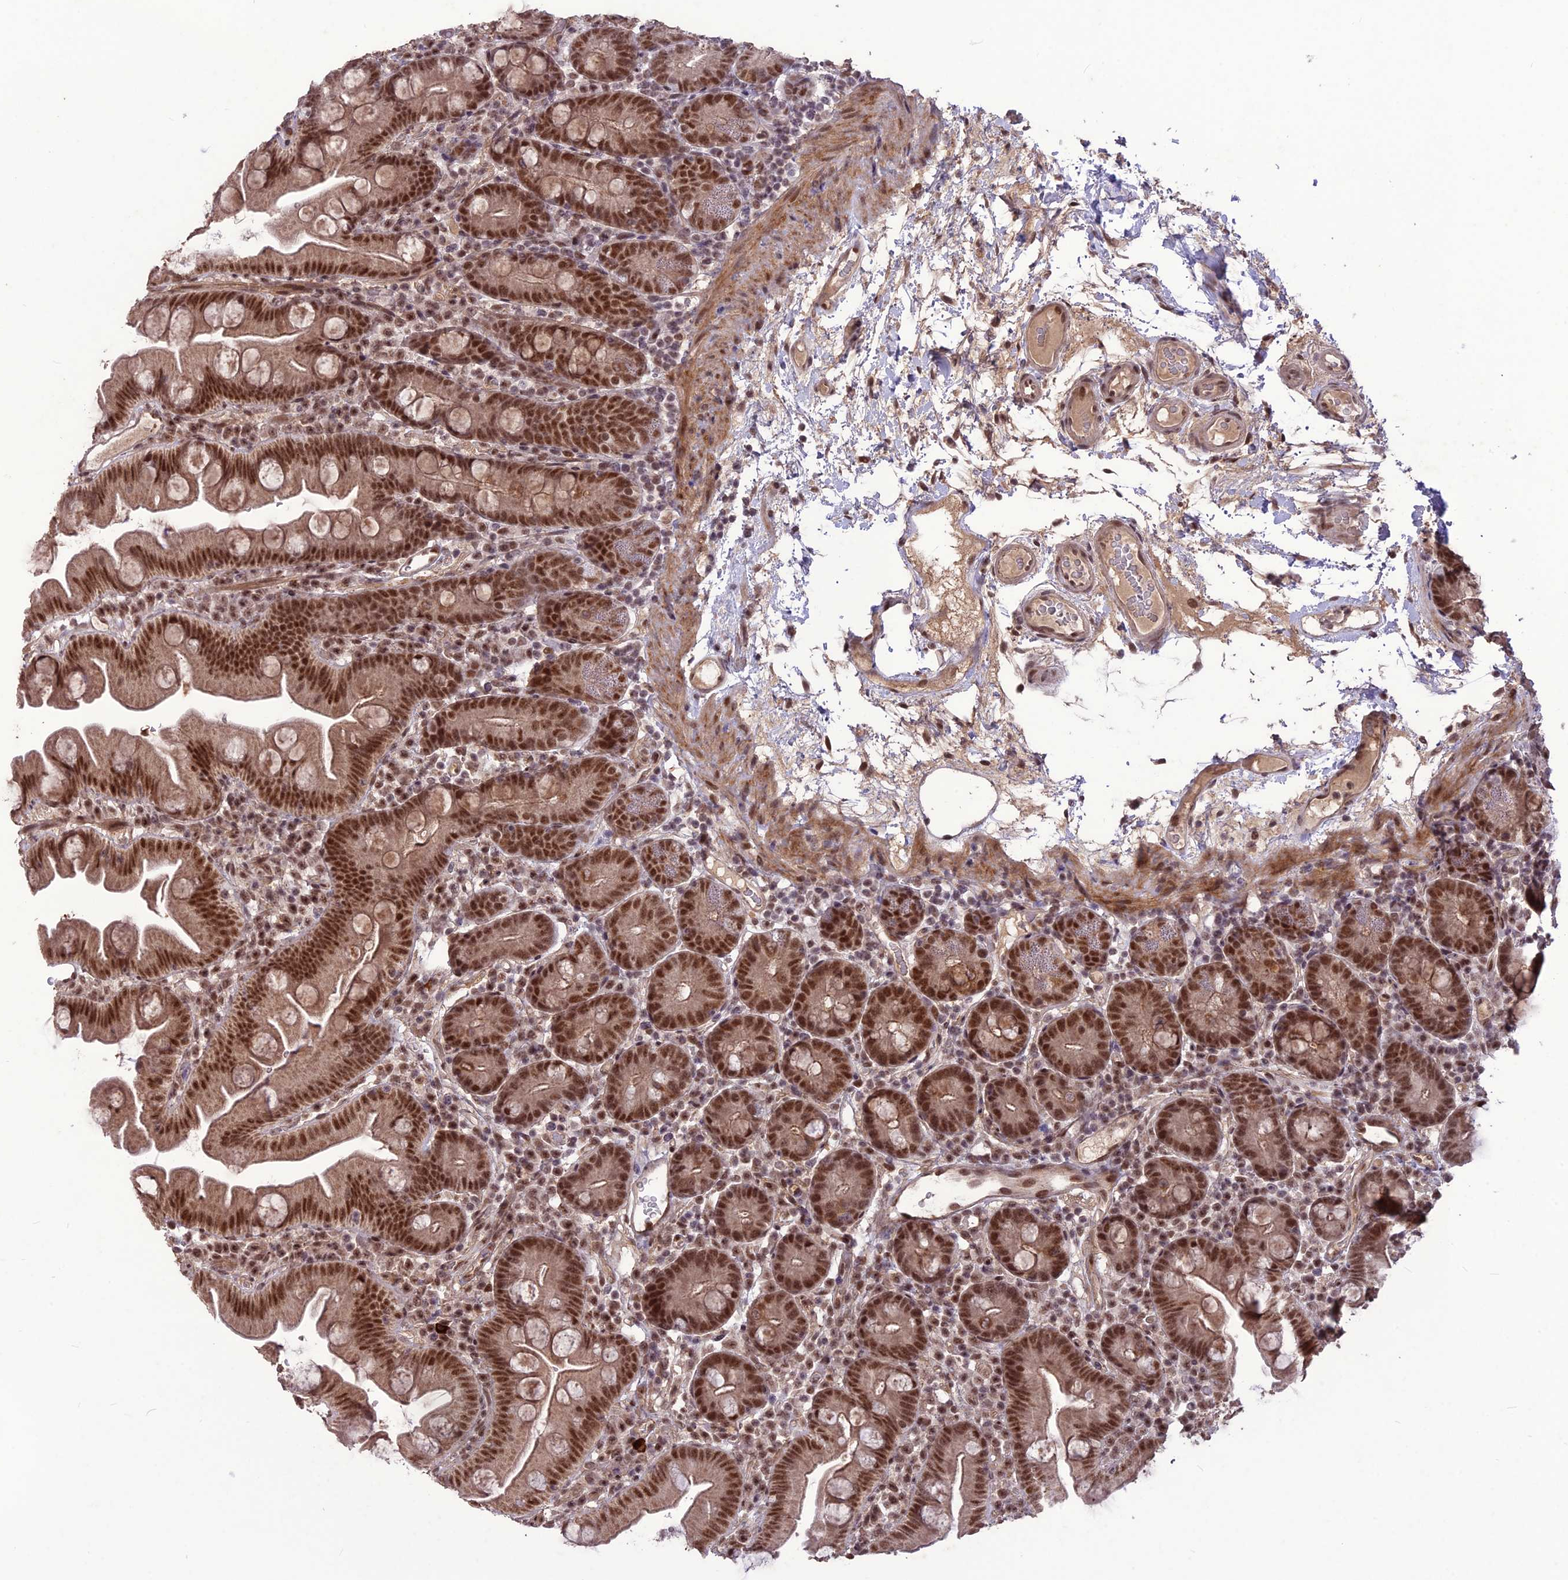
{"staining": {"intensity": "strong", "quantity": ">75%", "location": "nuclear"}, "tissue": "small intestine", "cell_type": "Glandular cells", "image_type": "normal", "snomed": [{"axis": "morphology", "description": "Normal tissue, NOS"}, {"axis": "topography", "description": "Small intestine"}], "caption": "Immunohistochemical staining of benign small intestine reveals high levels of strong nuclear positivity in about >75% of glandular cells. The staining was performed using DAB, with brown indicating positive protein expression. Nuclei are stained blue with hematoxylin.", "gene": "DIS3", "patient": {"sex": "female", "age": 68}}